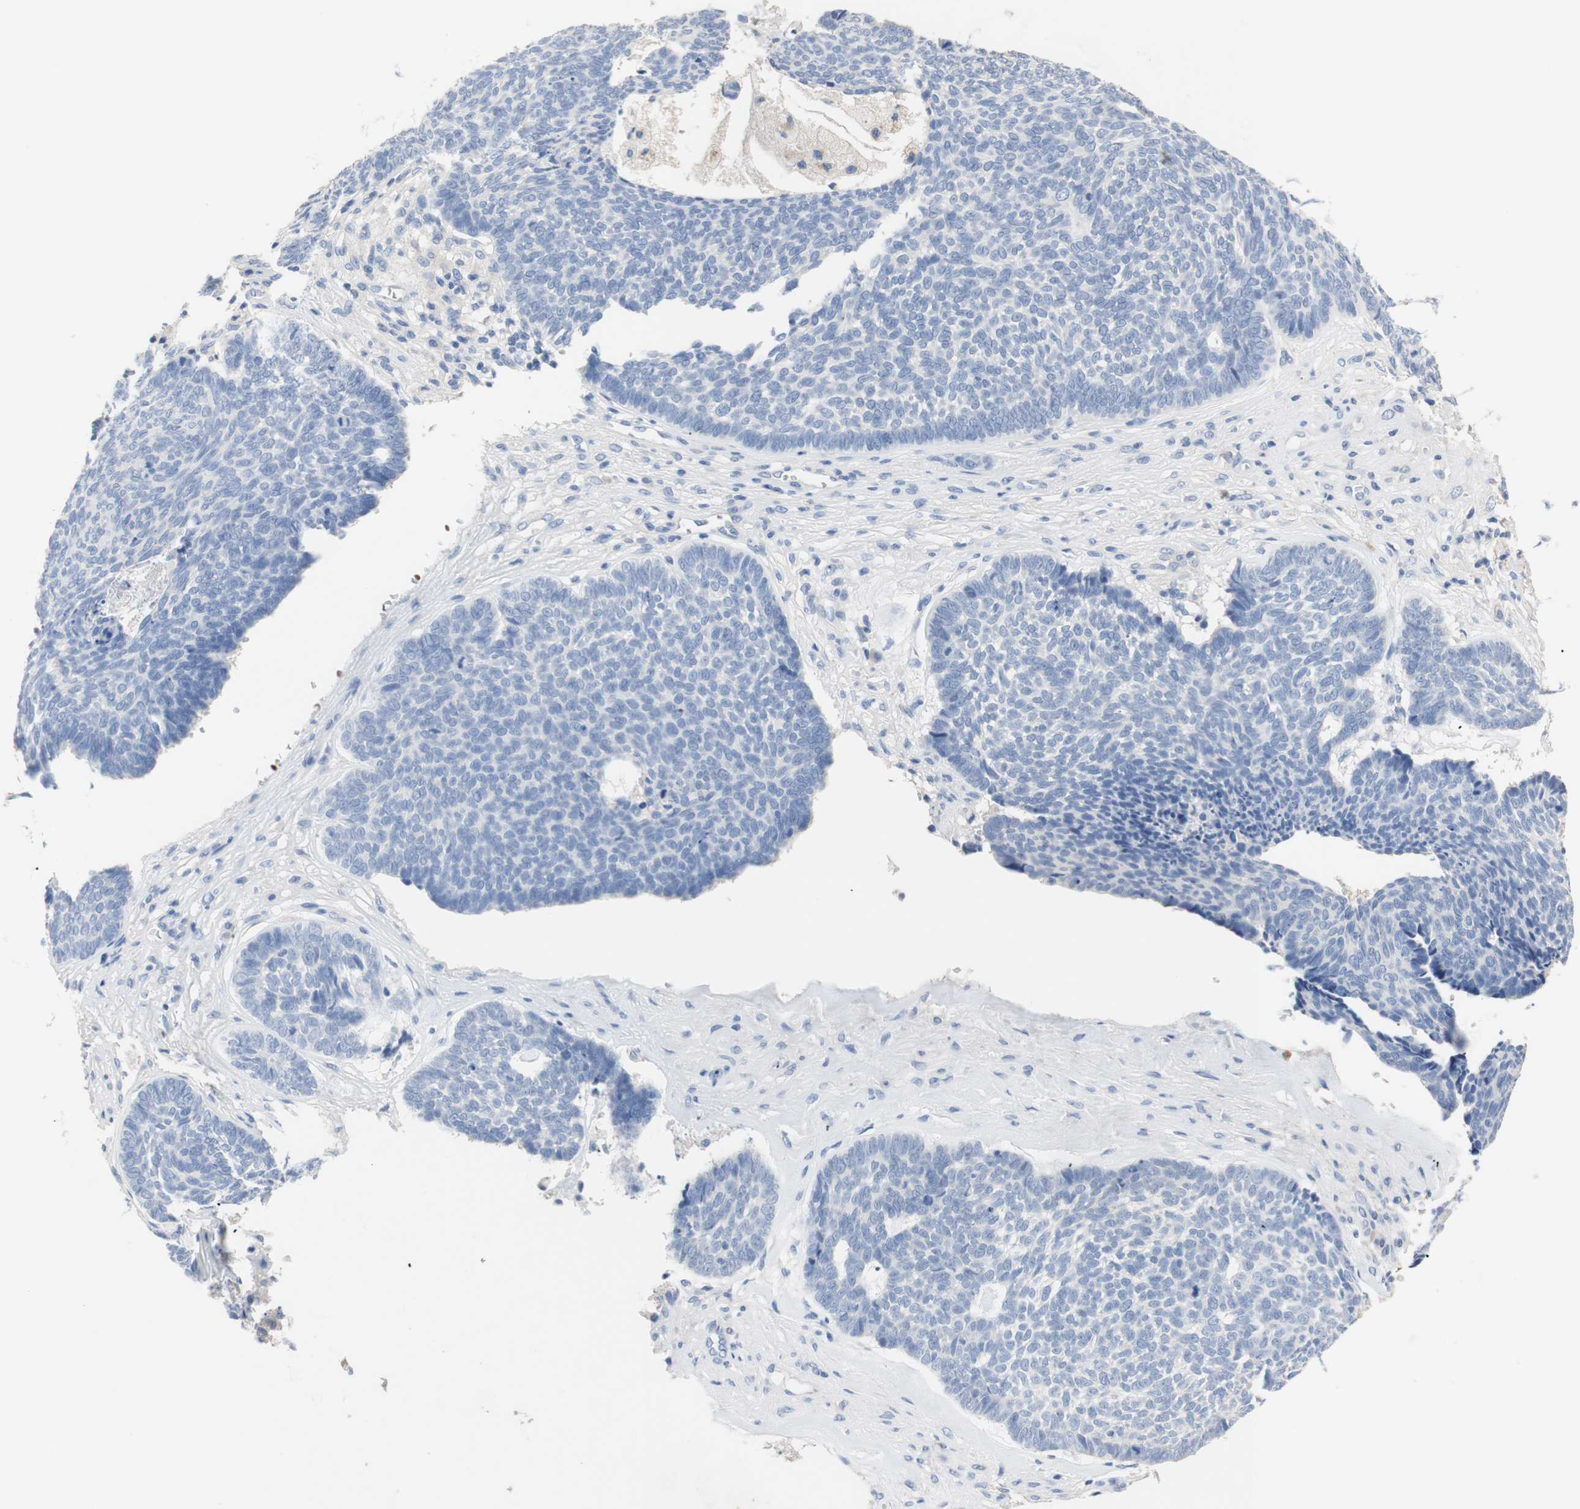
{"staining": {"intensity": "negative", "quantity": "none", "location": "none"}, "tissue": "skin cancer", "cell_type": "Tumor cells", "image_type": "cancer", "snomed": [{"axis": "morphology", "description": "Basal cell carcinoma"}, {"axis": "topography", "description": "Skin"}], "caption": "The histopathology image exhibits no staining of tumor cells in skin basal cell carcinoma. The staining was performed using DAB (3,3'-diaminobenzidine) to visualize the protein expression in brown, while the nuclei were stained in blue with hematoxylin (Magnification: 20x).", "gene": "CDON", "patient": {"sex": "male", "age": 84}}